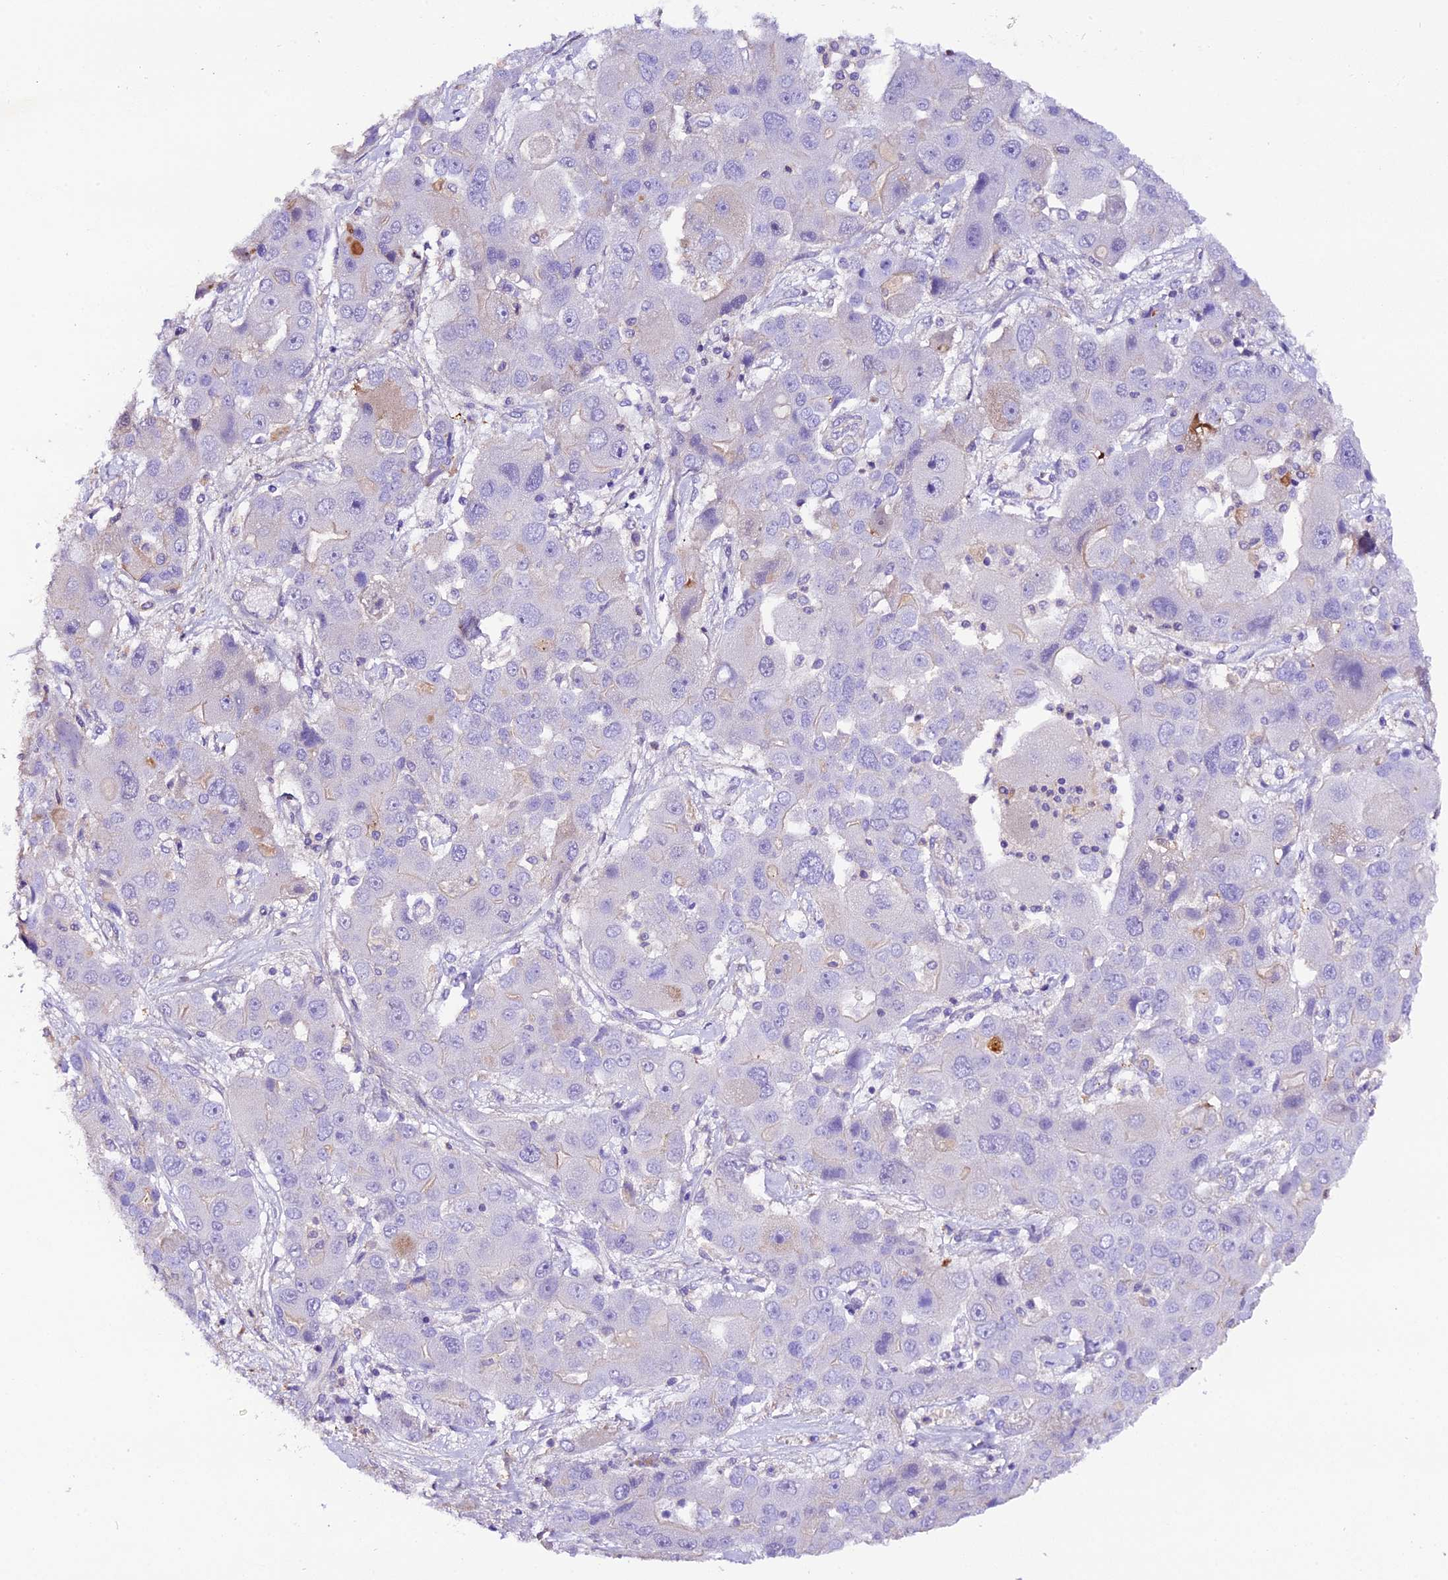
{"staining": {"intensity": "negative", "quantity": "none", "location": "none"}, "tissue": "liver cancer", "cell_type": "Tumor cells", "image_type": "cancer", "snomed": [{"axis": "morphology", "description": "Cholangiocarcinoma"}, {"axis": "topography", "description": "Liver"}], "caption": "Immunohistochemistry (IHC) photomicrograph of neoplastic tissue: human liver cholangiocarcinoma stained with DAB demonstrates no significant protein expression in tumor cells.", "gene": "MEX3B", "patient": {"sex": "male", "age": 67}}